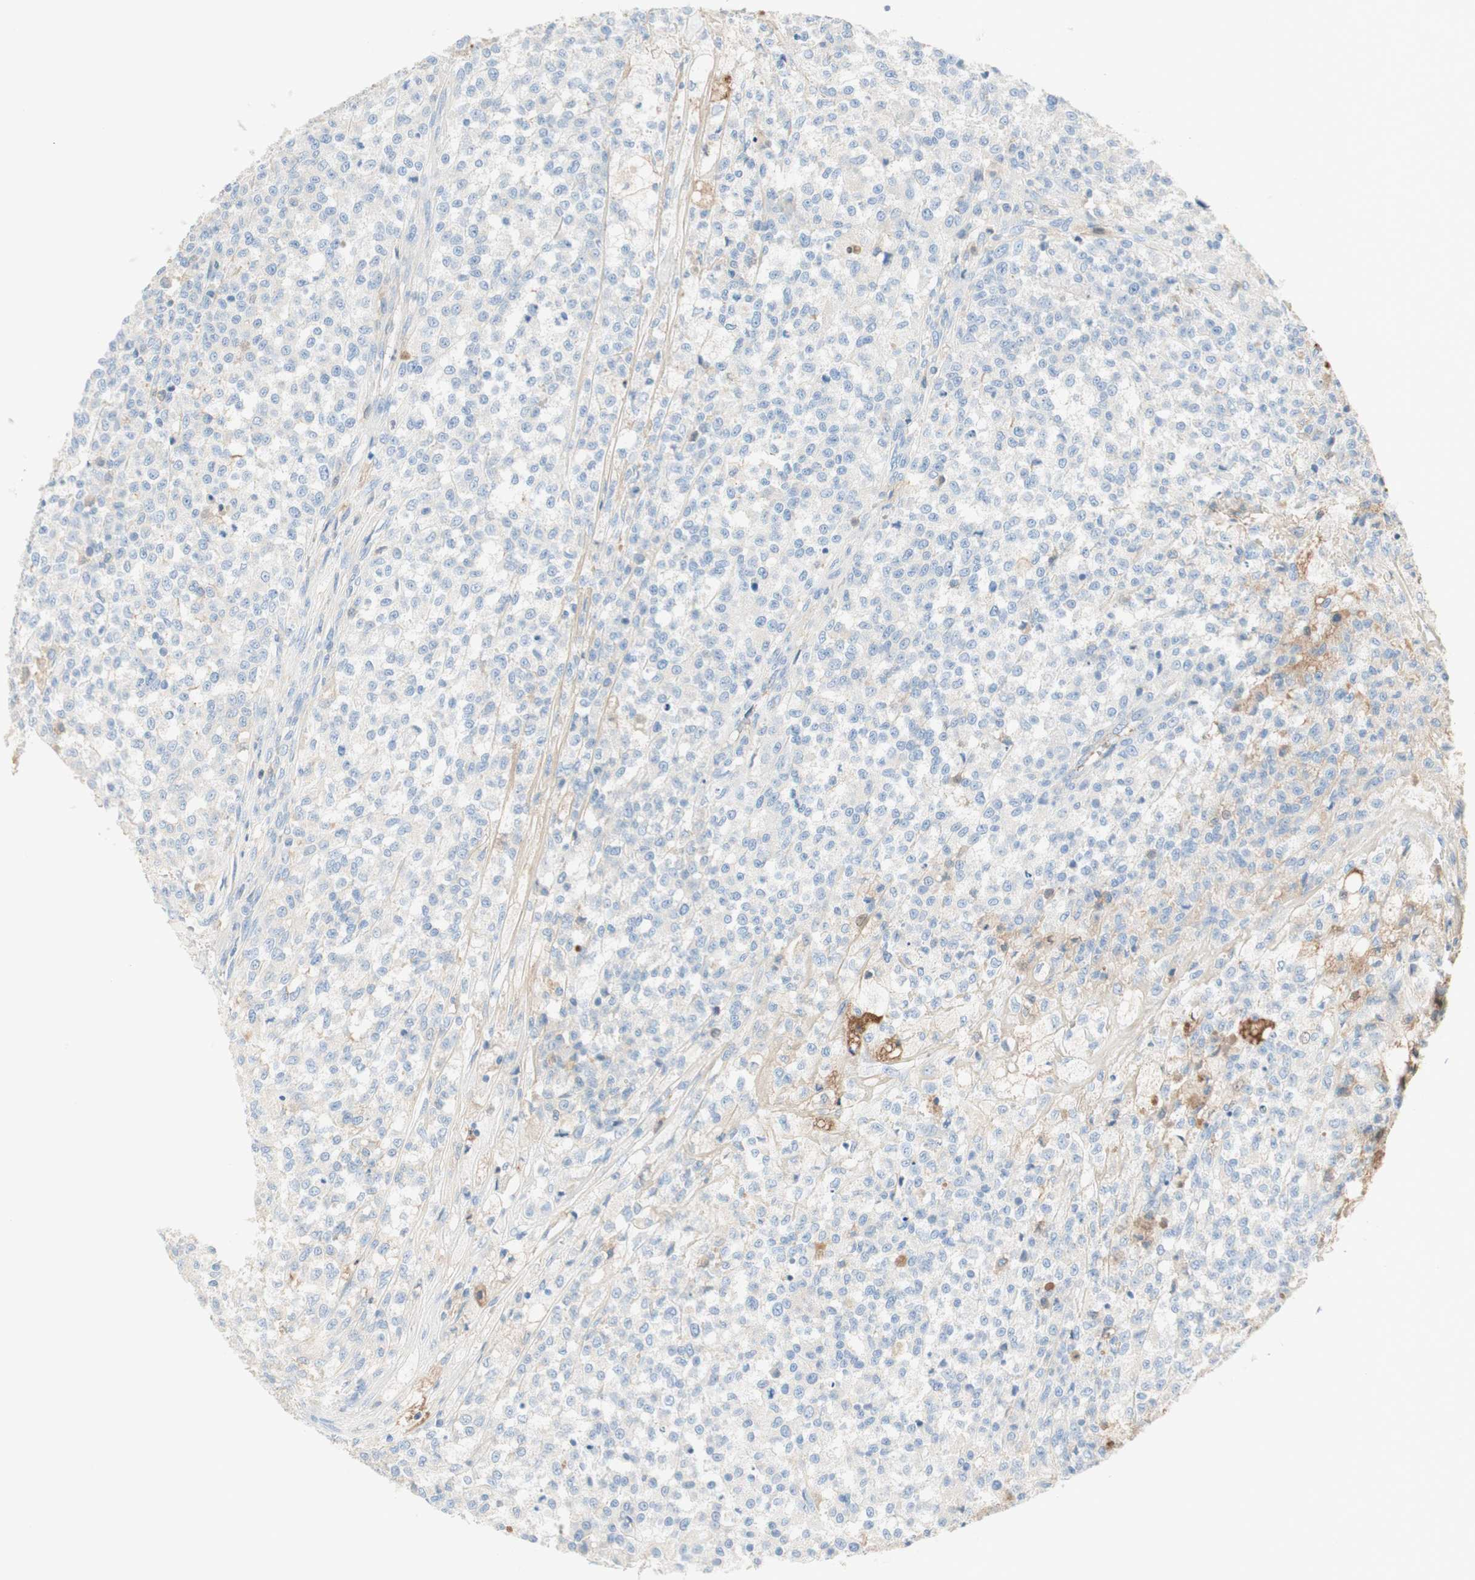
{"staining": {"intensity": "negative", "quantity": "none", "location": "none"}, "tissue": "testis cancer", "cell_type": "Tumor cells", "image_type": "cancer", "snomed": [{"axis": "morphology", "description": "Seminoma, NOS"}, {"axis": "topography", "description": "Testis"}], "caption": "This is an immunohistochemistry (IHC) micrograph of human seminoma (testis). There is no expression in tumor cells.", "gene": "KNG1", "patient": {"sex": "male", "age": 59}}